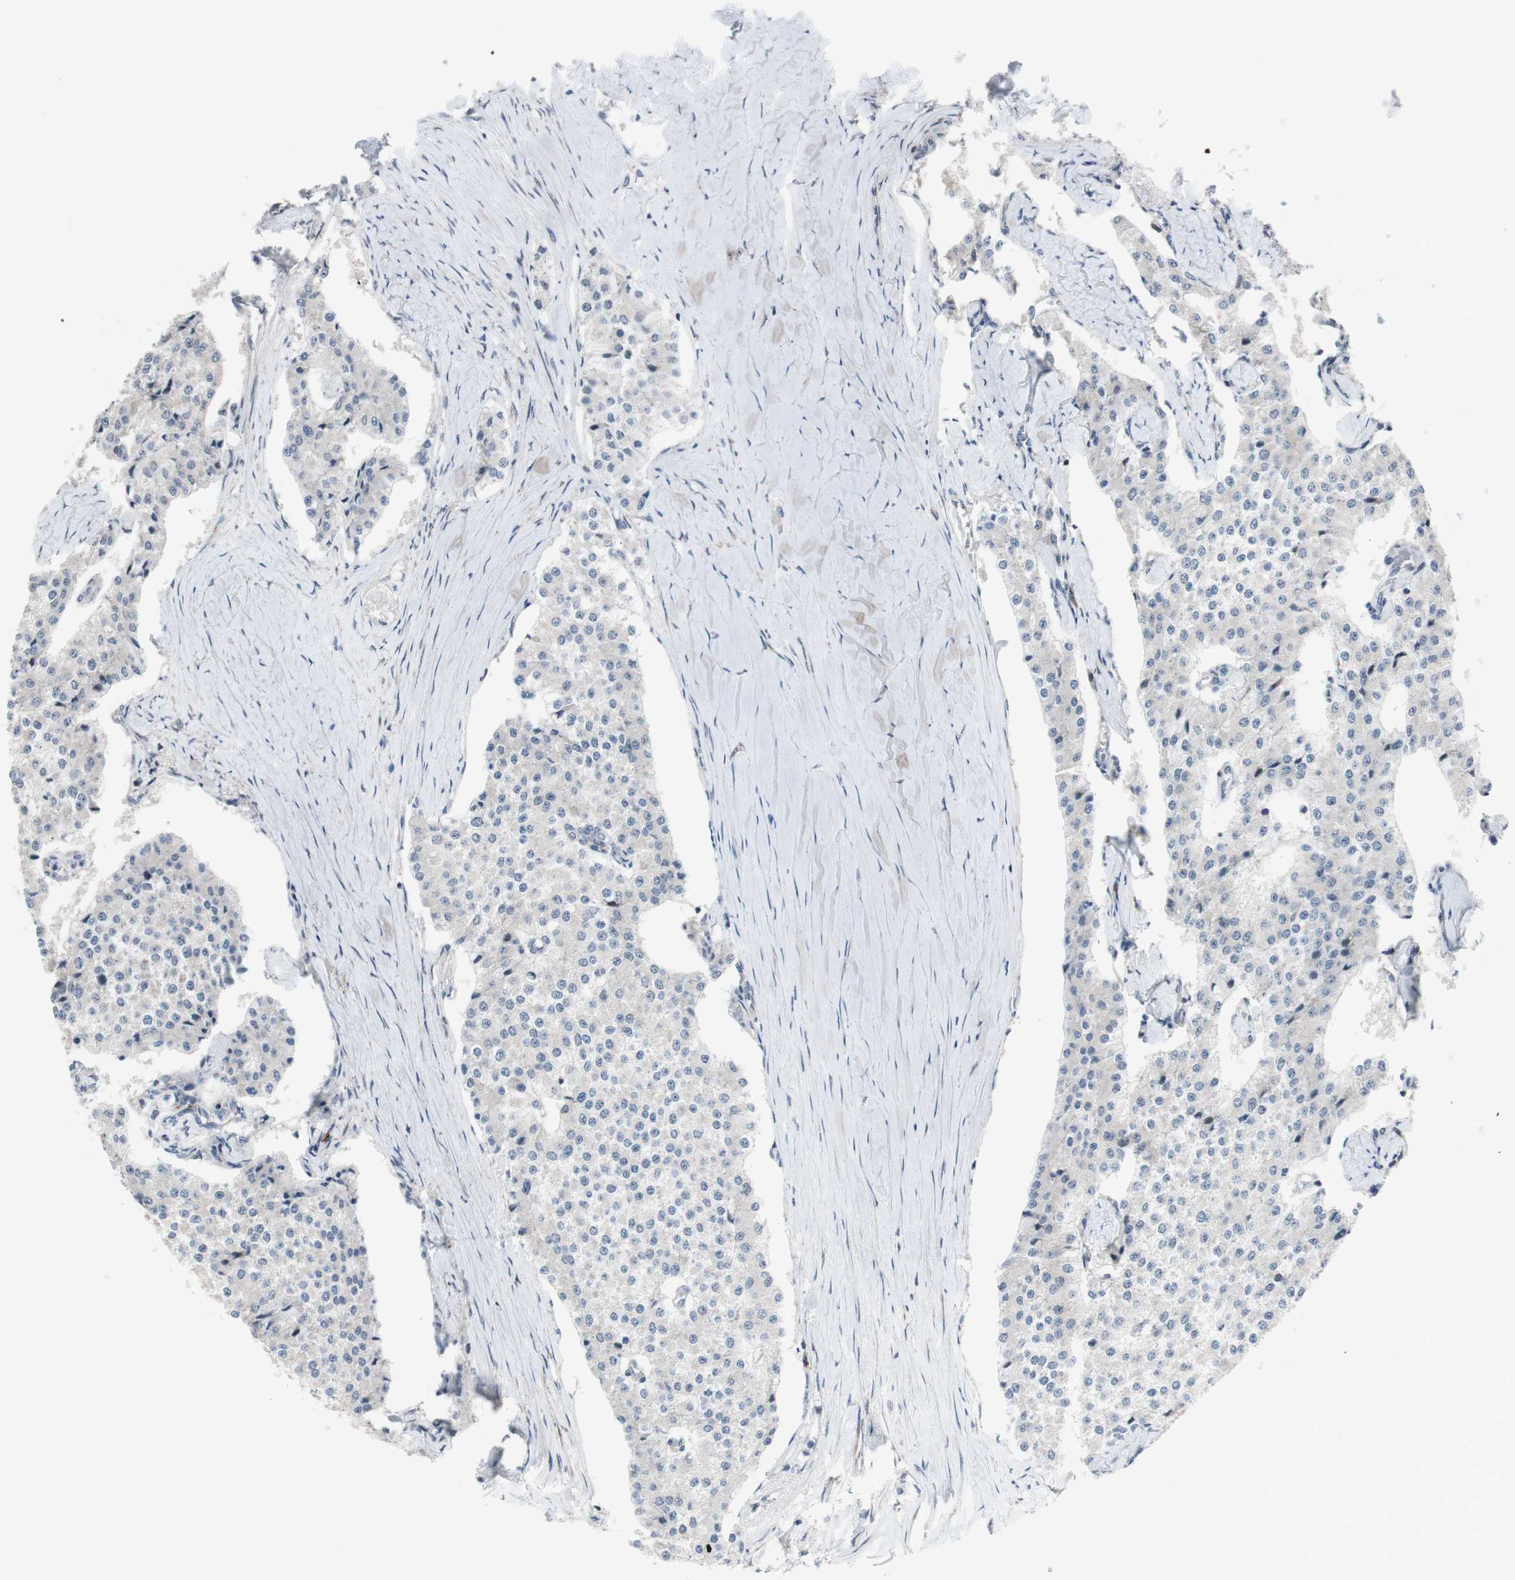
{"staining": {"intensity": "negative", "quantity": "none", "location": "none"}, "tissue": "carcinoid", "cell_type": "Tumor cells", "image_type": "cancer", "snomed": [{"axis": "morphology", "description": "Carcinoid, malignant, NOS"}, {"axis": "topography", "description": "Colon"}], "caption": "Human carcinoid (malignant) stained for a protein using immunohistochemistry shows no expression in tumor cells.", "gene": "PHTF2", "patient": {"sex": "female", "age": 52}}